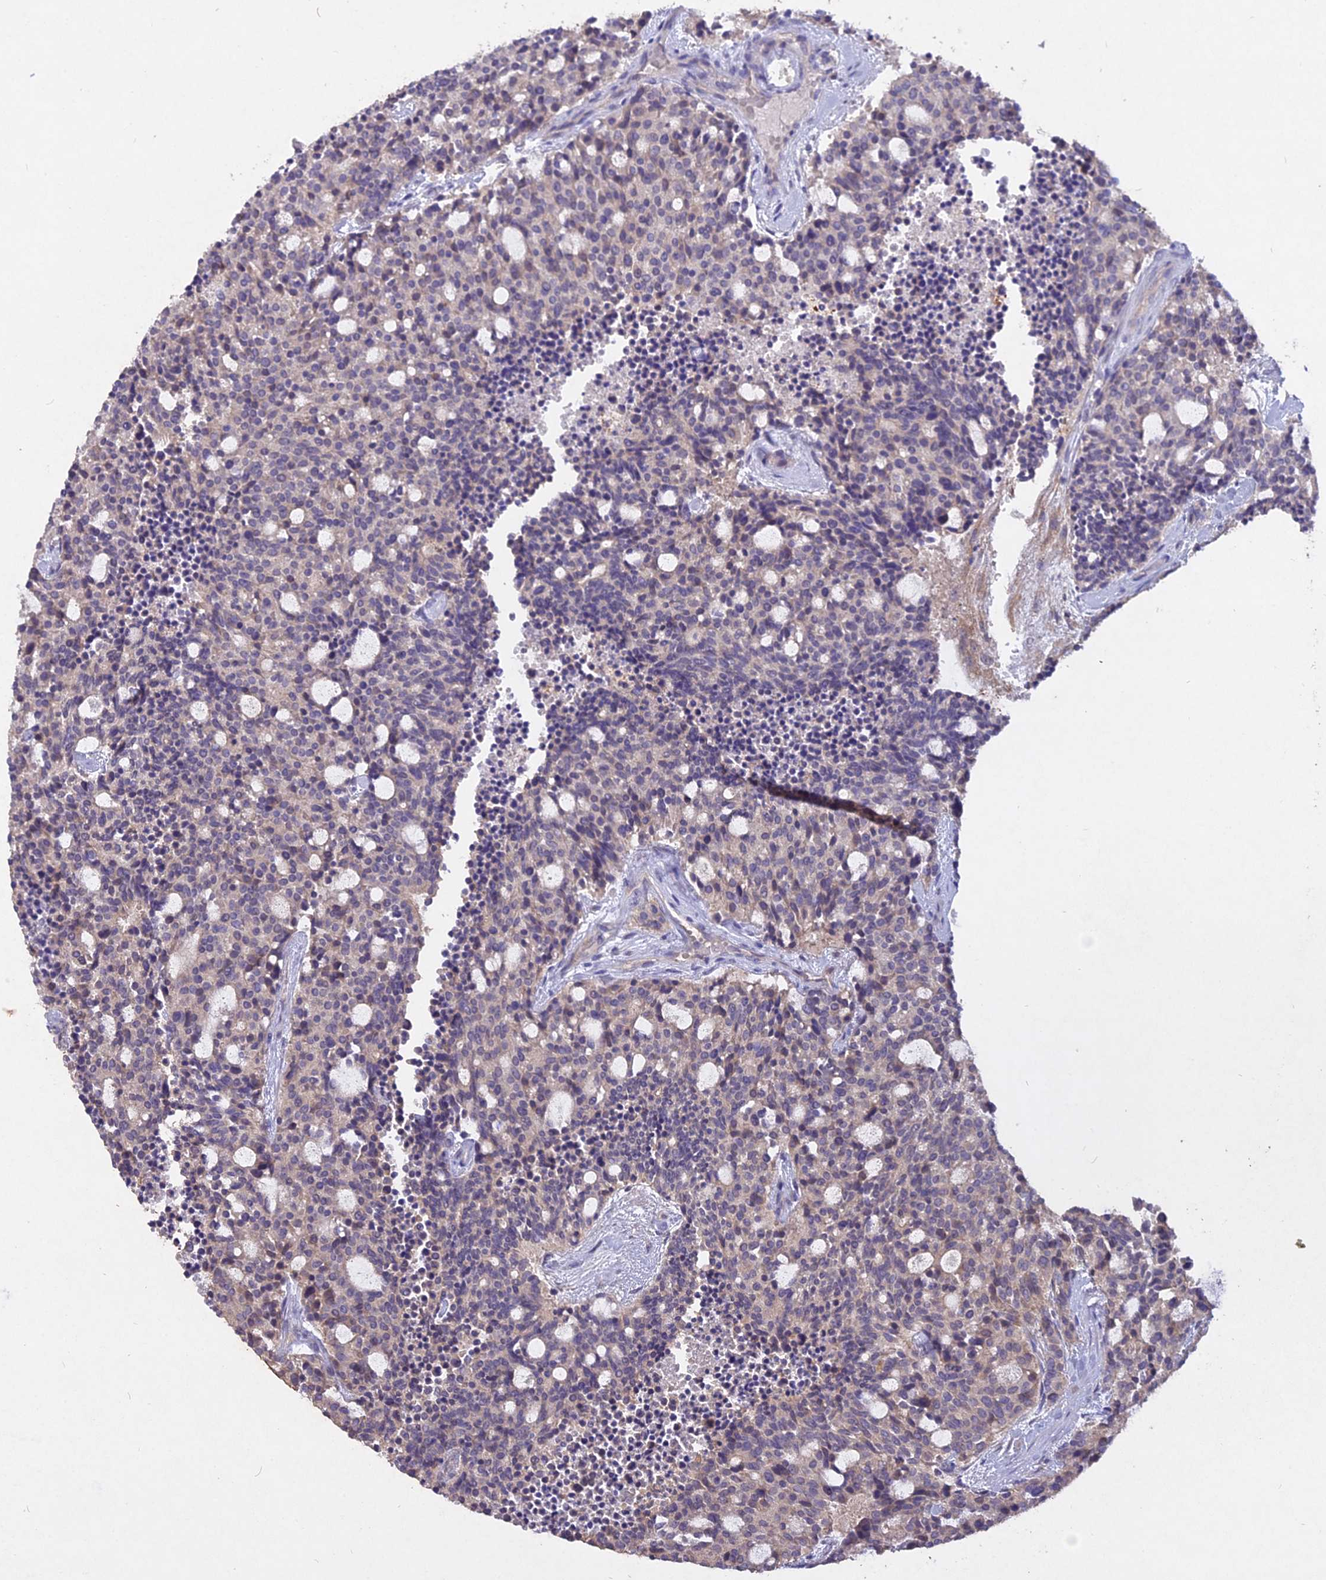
{"staining": {"intensity": "negative", "quantity": "none", "location": "none"}, "tissue": "carcinoid", "cell_type": "Tumor cells", "image_type": "cancer", "snomed": [{"axis": "morphology", "description": "Carcinoid, malignant, NOS"}, {"axis": "topography", "description": "Pancreas"}], "caption": "Immunohistochemistry (IHC) histopathology image of carcinoid stained for a protein (brown), which exhibits no positivity in tumor cells. (Stains: DAB immunohistochemistry with hematoxylin counter stain, Microscopy: brightfield microscopy at high magnification).", "gene": "SLC26A4", "patient": {"sex": "female", "age": 54}}